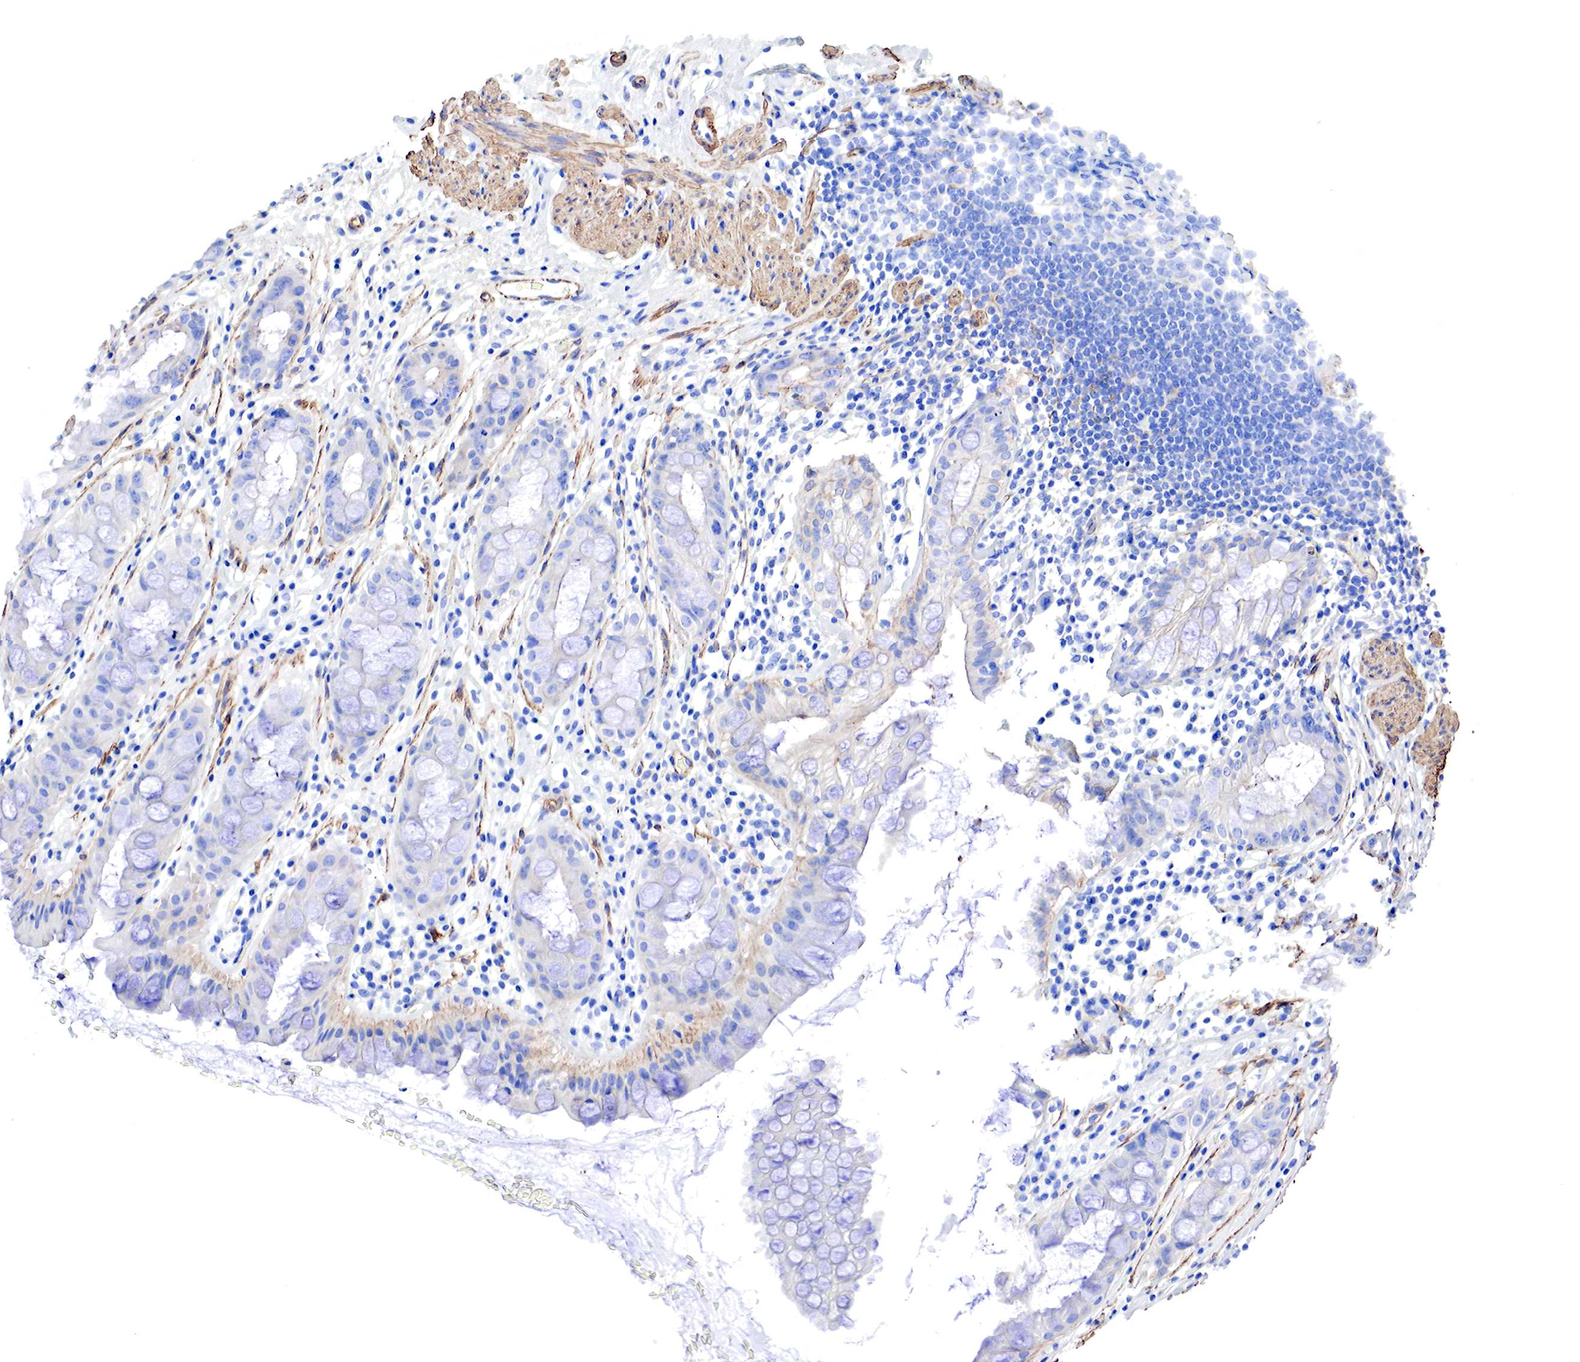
{"staining": {"intensity": "negative", "quantity": "none", "location": "none"}, "tissue": "rectum", "cell_type": "Glandular cells", "image_type": "normal", "snomed": [{"axis": "morphology", "description": "Normal tissue, NOS"}, {"axis": "topography", "description": "Rectum"}], "caption": "DAB immunohistochemical staining of benign rectum demonstrates no significant positivity in glandular cells. (DAB (3,3'-diaminobenzidine) immunohistochemistry visualized using brightfield microscopy, high magnification).", "gene": "TPM1", "patient": {"sex": "male", "age": 65}}